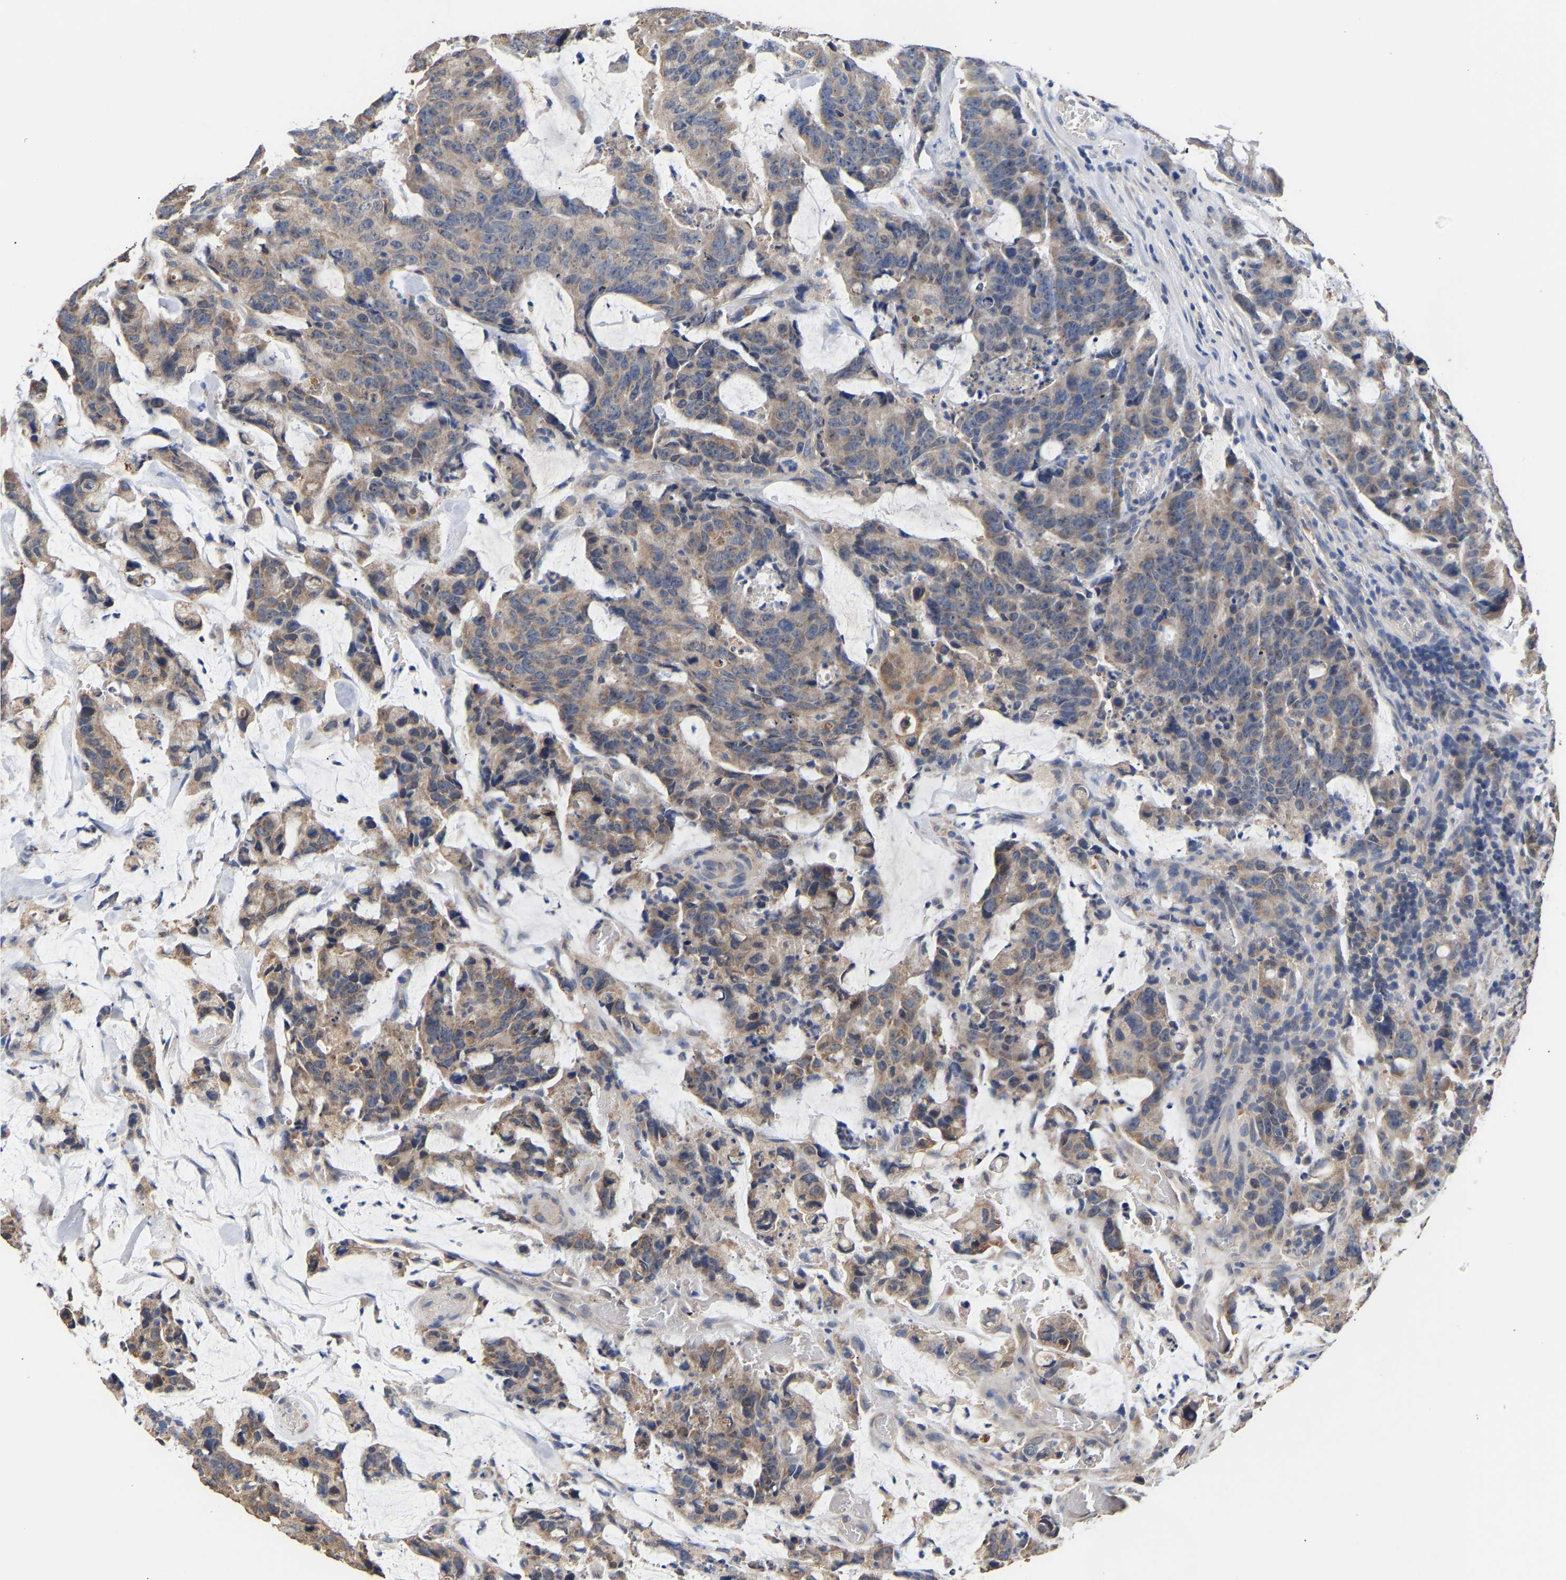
{"staining": {"intensity": "weak", "quantity": ">75%", "location": "cytoplasmic/membranous"}, "tissue": "colorectal cancer", "cell_type": "Tumor cells", "image_type": "cancer", "snomed": [{"axis": "morphology", "description": "Adenocarcinoma, NOS"}, {"axis": "topography", "description": "Colon"}], "caption": "Brown immunohistochemical staining in human adenocarcinoma (colorectal) displays weak cytoplasmic/membranous staining in about >75% of tumor cells.", "gene": "ZNF26", "patient": {"sex": "female", "age": 86}}